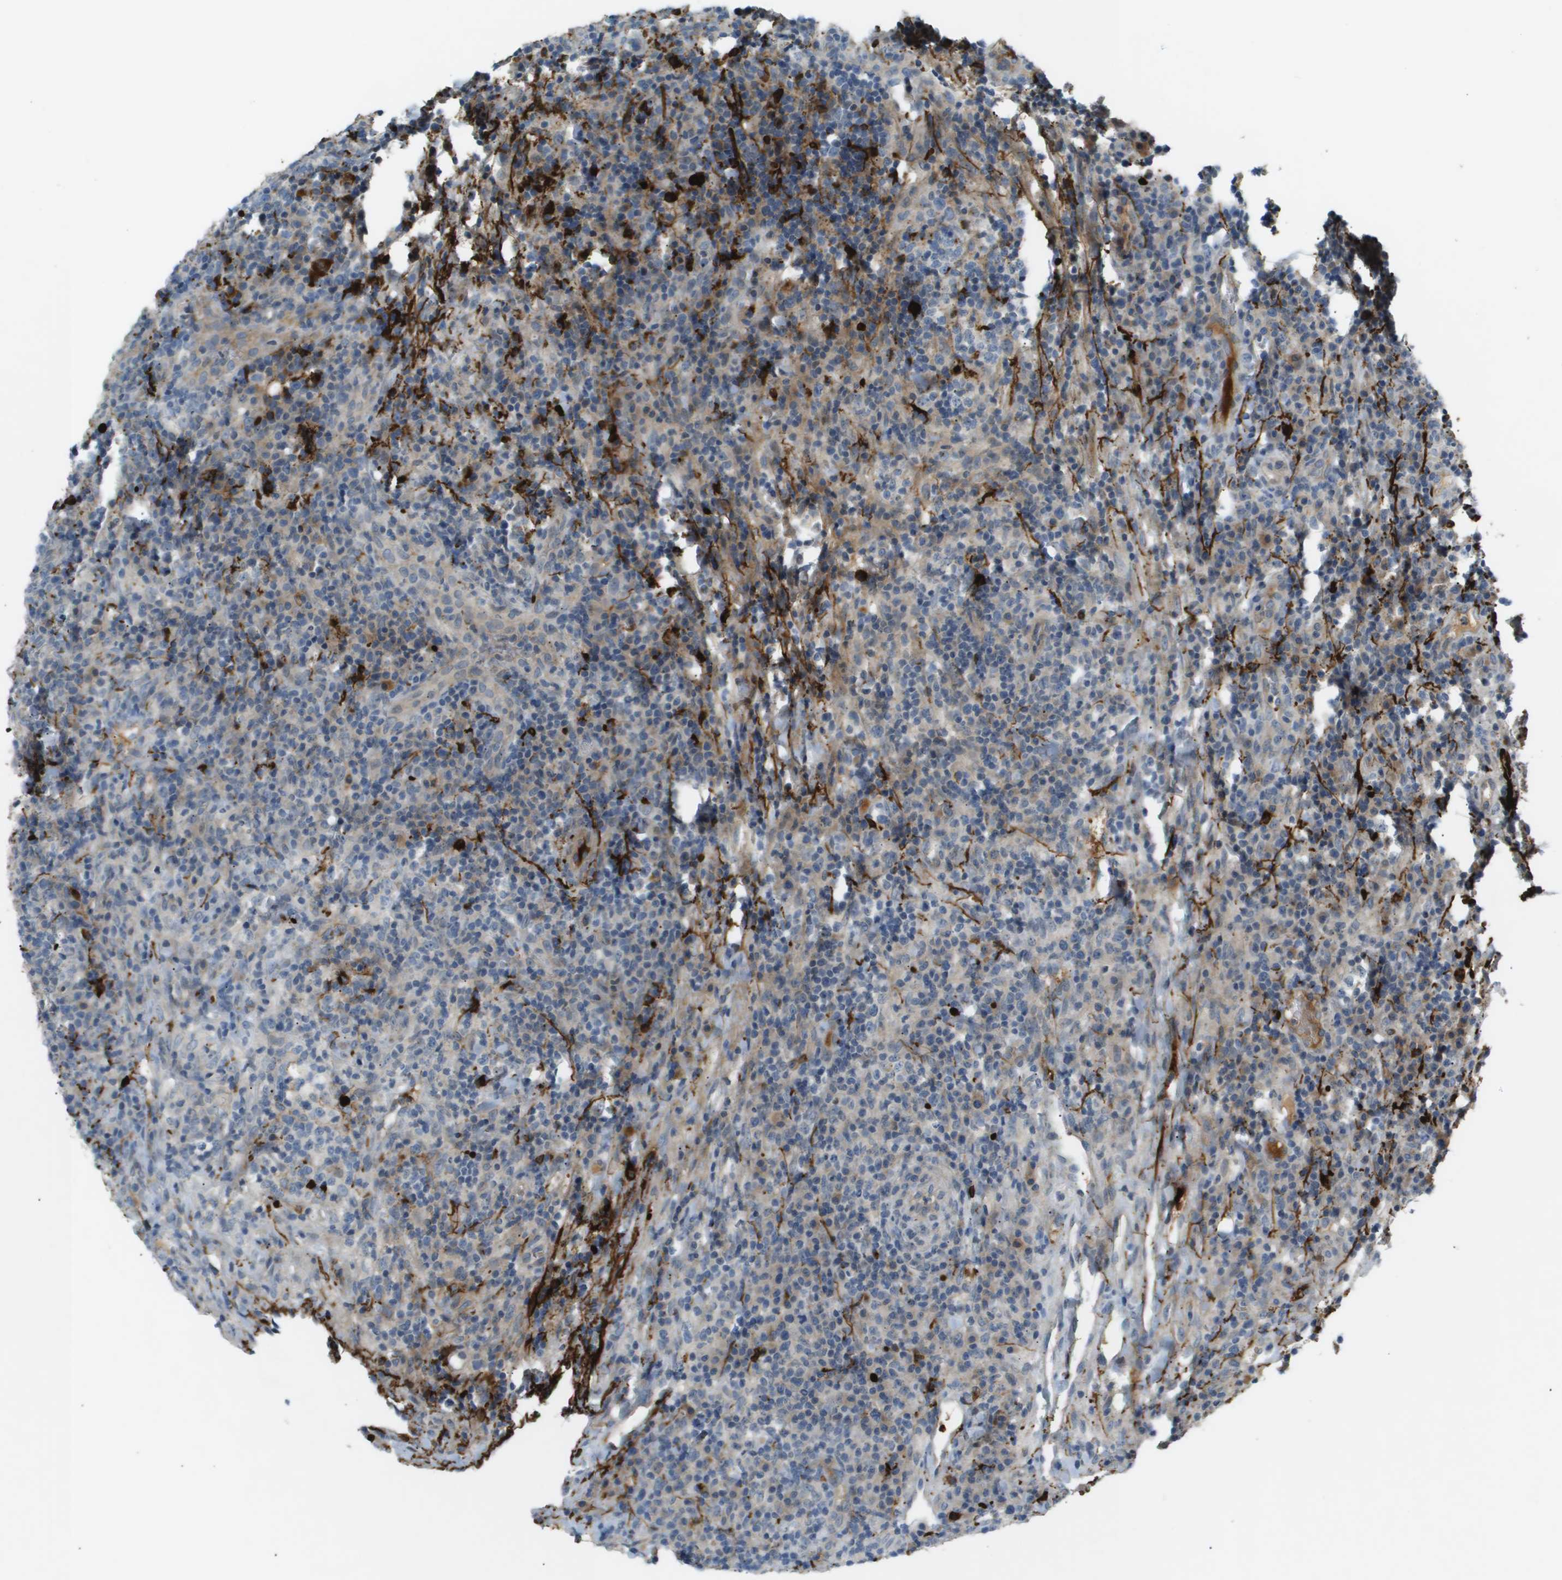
{"staining": {"intensity": "weak", "quantity": "<25%", "location": "cytoplasmic/membranous"}, "tissue": "lymphoma", "cell_type": "Tumor cells", "image_type": "cancer", "snomed": [{"axis": "morphology", "description": "Malignant lymphoma, non-Hodgkin's type, High grade"}, {"axis": "topography", "description": "Lymph node"}], "caption": "Malignant lymphoma, non-Hodgkin's type (high-grade) was stained to show a protein in brown. There is no significant positivity in tumor cells.", "gene": "VTN", "patient": {"sex": "female", "age": 76}}